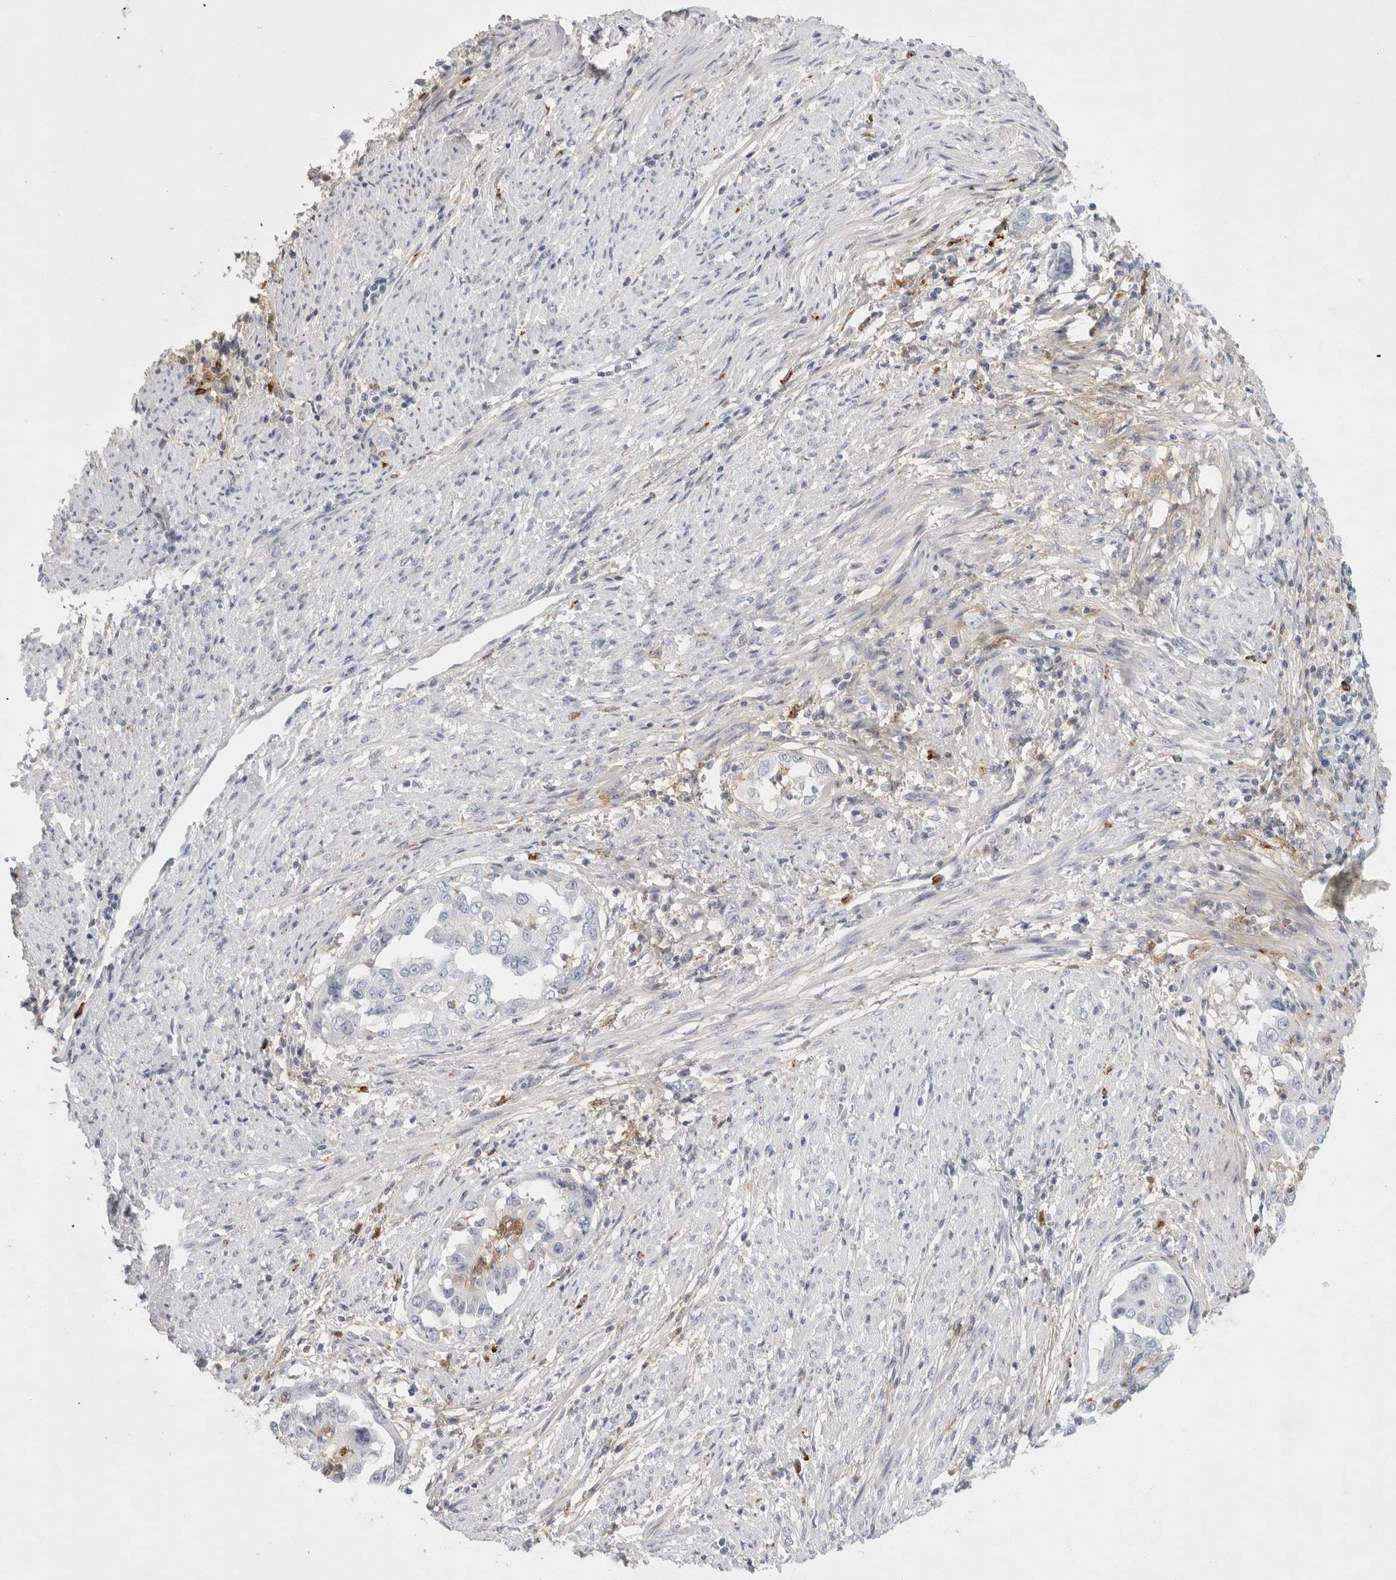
{"staining": {"intensity": "negative", "quantity": "none", "location": "none"}, "tissue": "endometrial cancer", "cell_type": "Tumor cells", "image_type": "cancer", "snomed": [{"axis": "morphology", "description": "Adenocarcinoma, NOS"}, {"axis": "topography", "description": "Endometrium"}], "caption": "Tumor cells are negative for protein expression in human adenocarcinoma (endometrial).", "gene": "FGL2", "patient": {"sex": "female", "age": 85}}